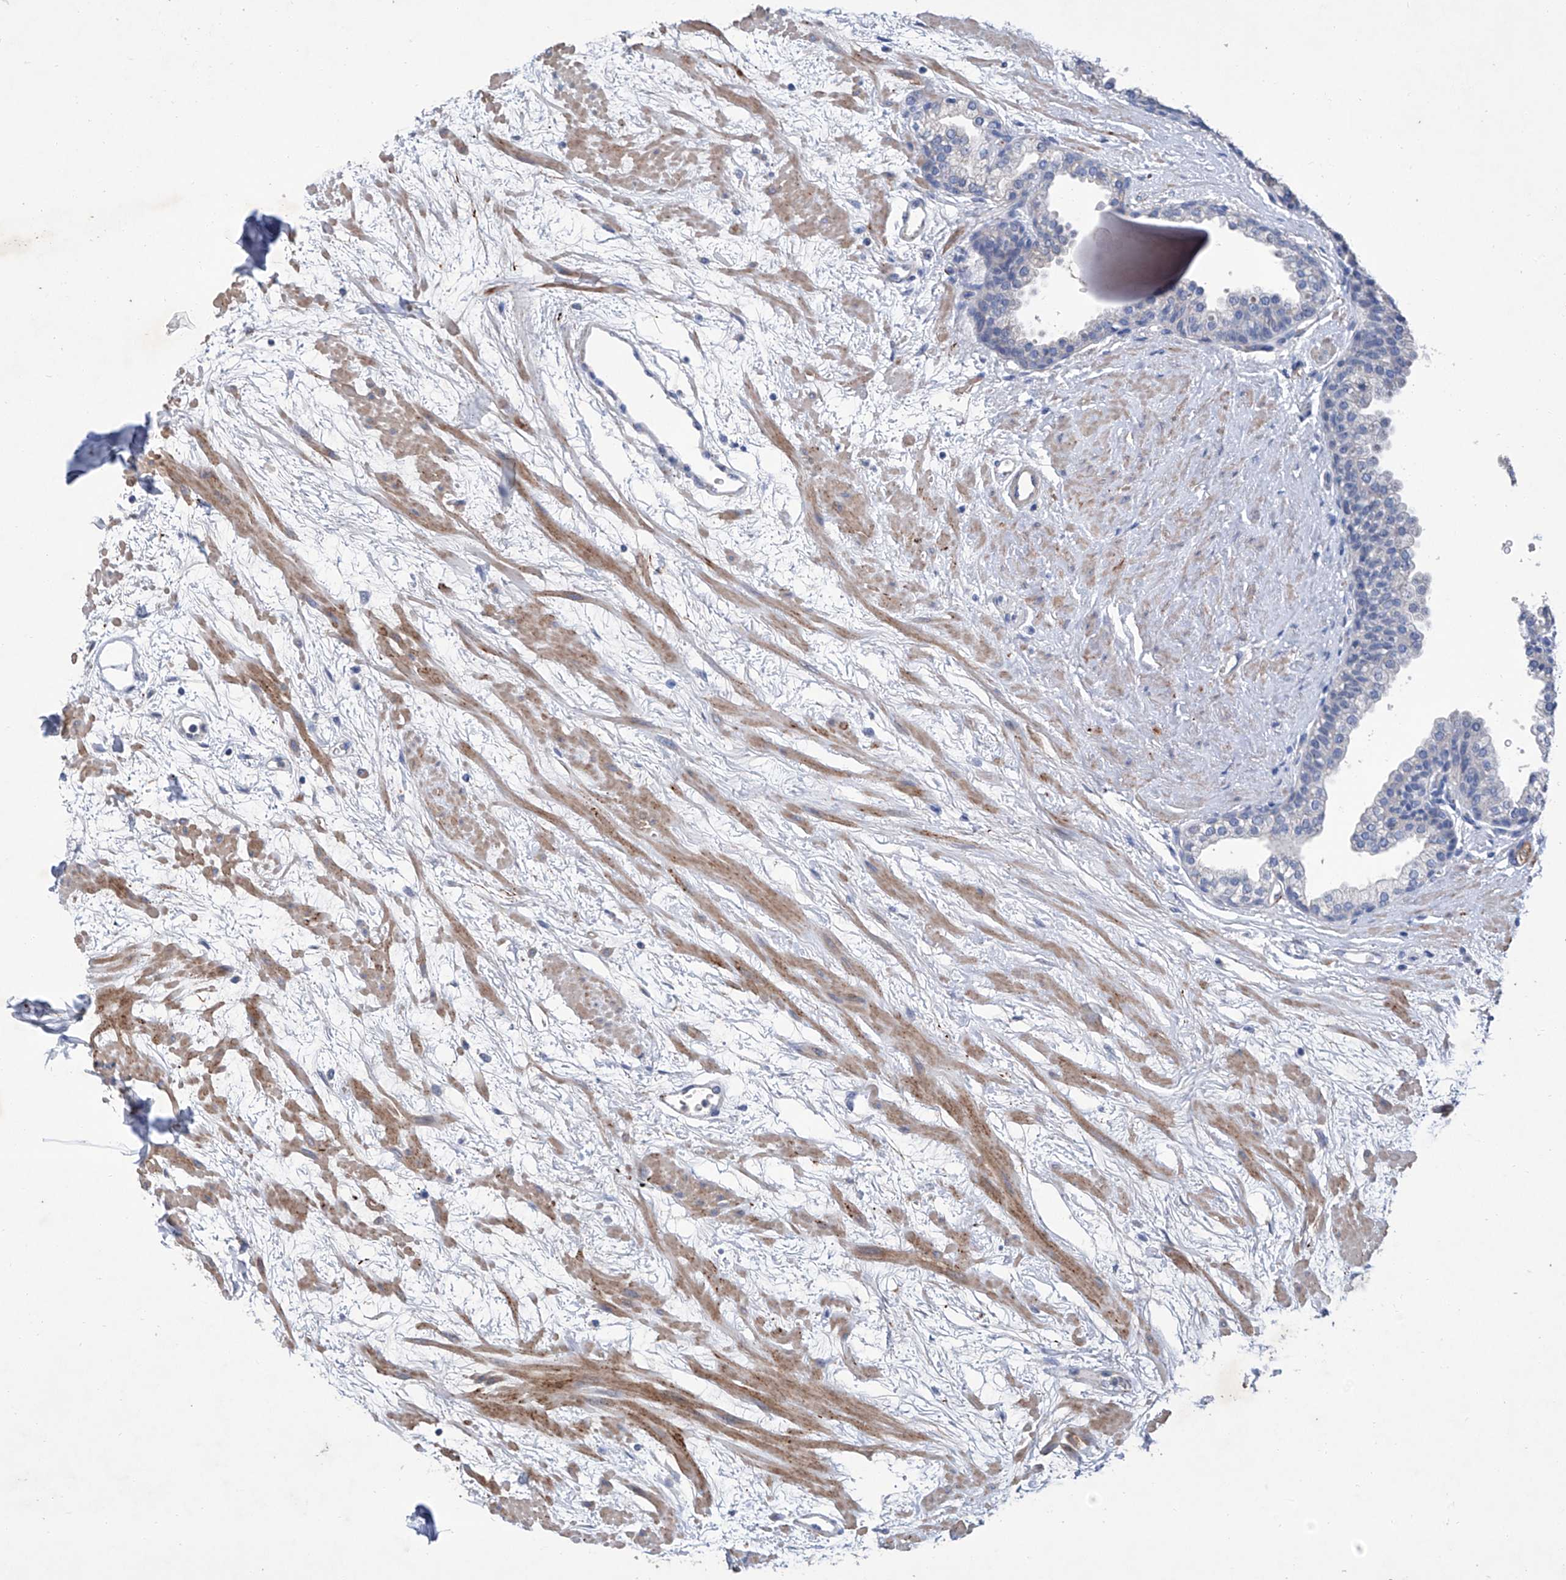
{"staining": {"intensity": "negative", "quantity": "none", "location": "none"}, "tissue": "prostate", "cell_type": "Glandular cells", "image_type": "normal", "snomed": [{"axis": "morphology", "description": "Normal tissue, NOS"}, {"axis": "topography", "description": "Prostate"}], "caption": "Immunohistochemical staining of benign prostate demonstrates no significant expression in glandular cells.", "gene": "GPT", "patient": {"sex": "male", "age": 48}}